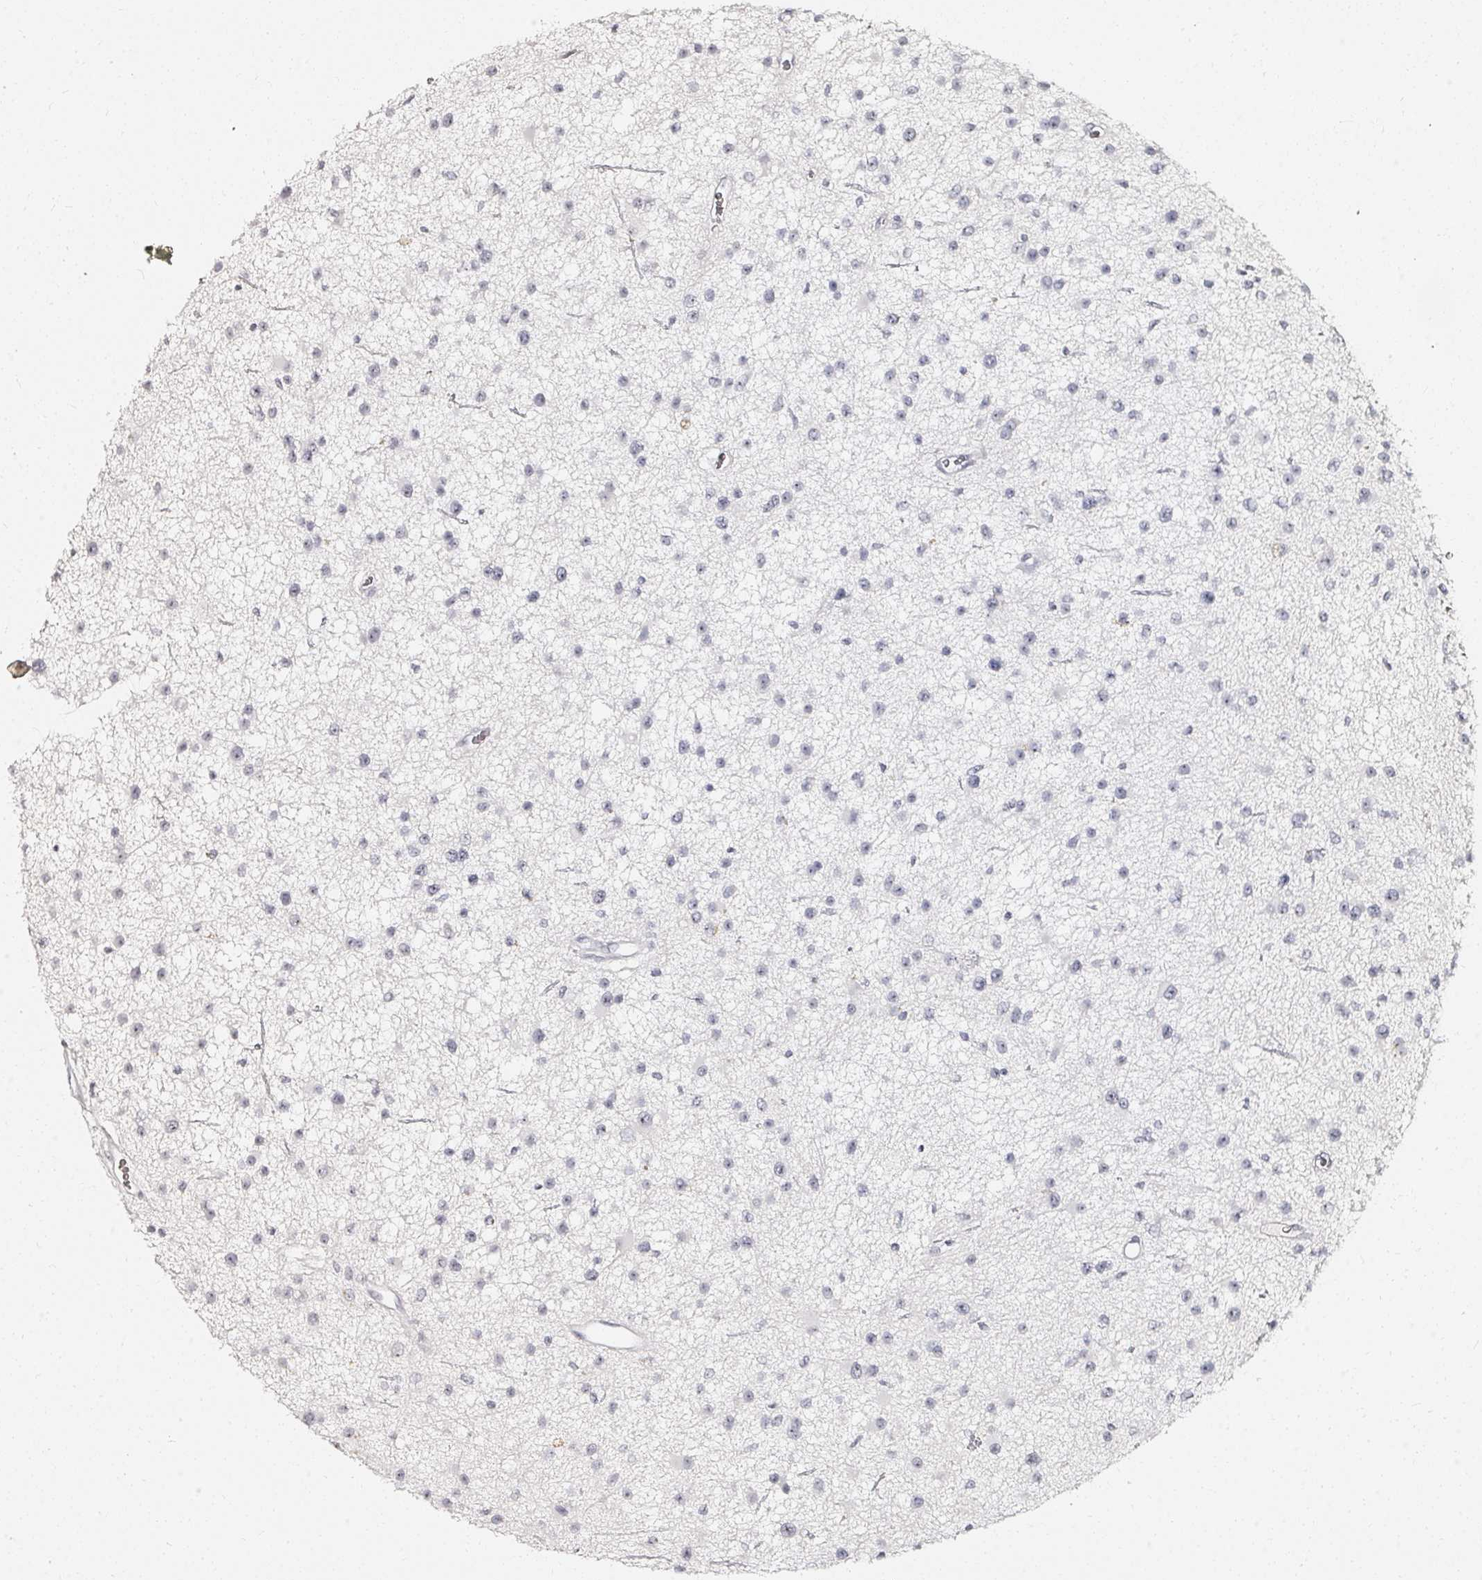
{"staining": {"intensity": "negative", "quantity": "none", "location": "none"}, "tissue": "glioma", "cell_type": "Tumor cells", "image_type": "cancer", "snomed": [{"axis": "morphology", "description": "Glioma, malignant, Low grade"}, {"axis": "topography", "description": "Brain"}], "caption": "IHC of human malignant glioma (low-grade) exhibits no positivity in tumor cells. The staining was performed using DAB (3,3'-diaminobenzidine) to visualize the protein expression in brown, while the nuclei were stained in blue with hematoxylin (Magnification: 20x).", "gene": "ACAN", "patient": {"sex": "male", "age": 43}}